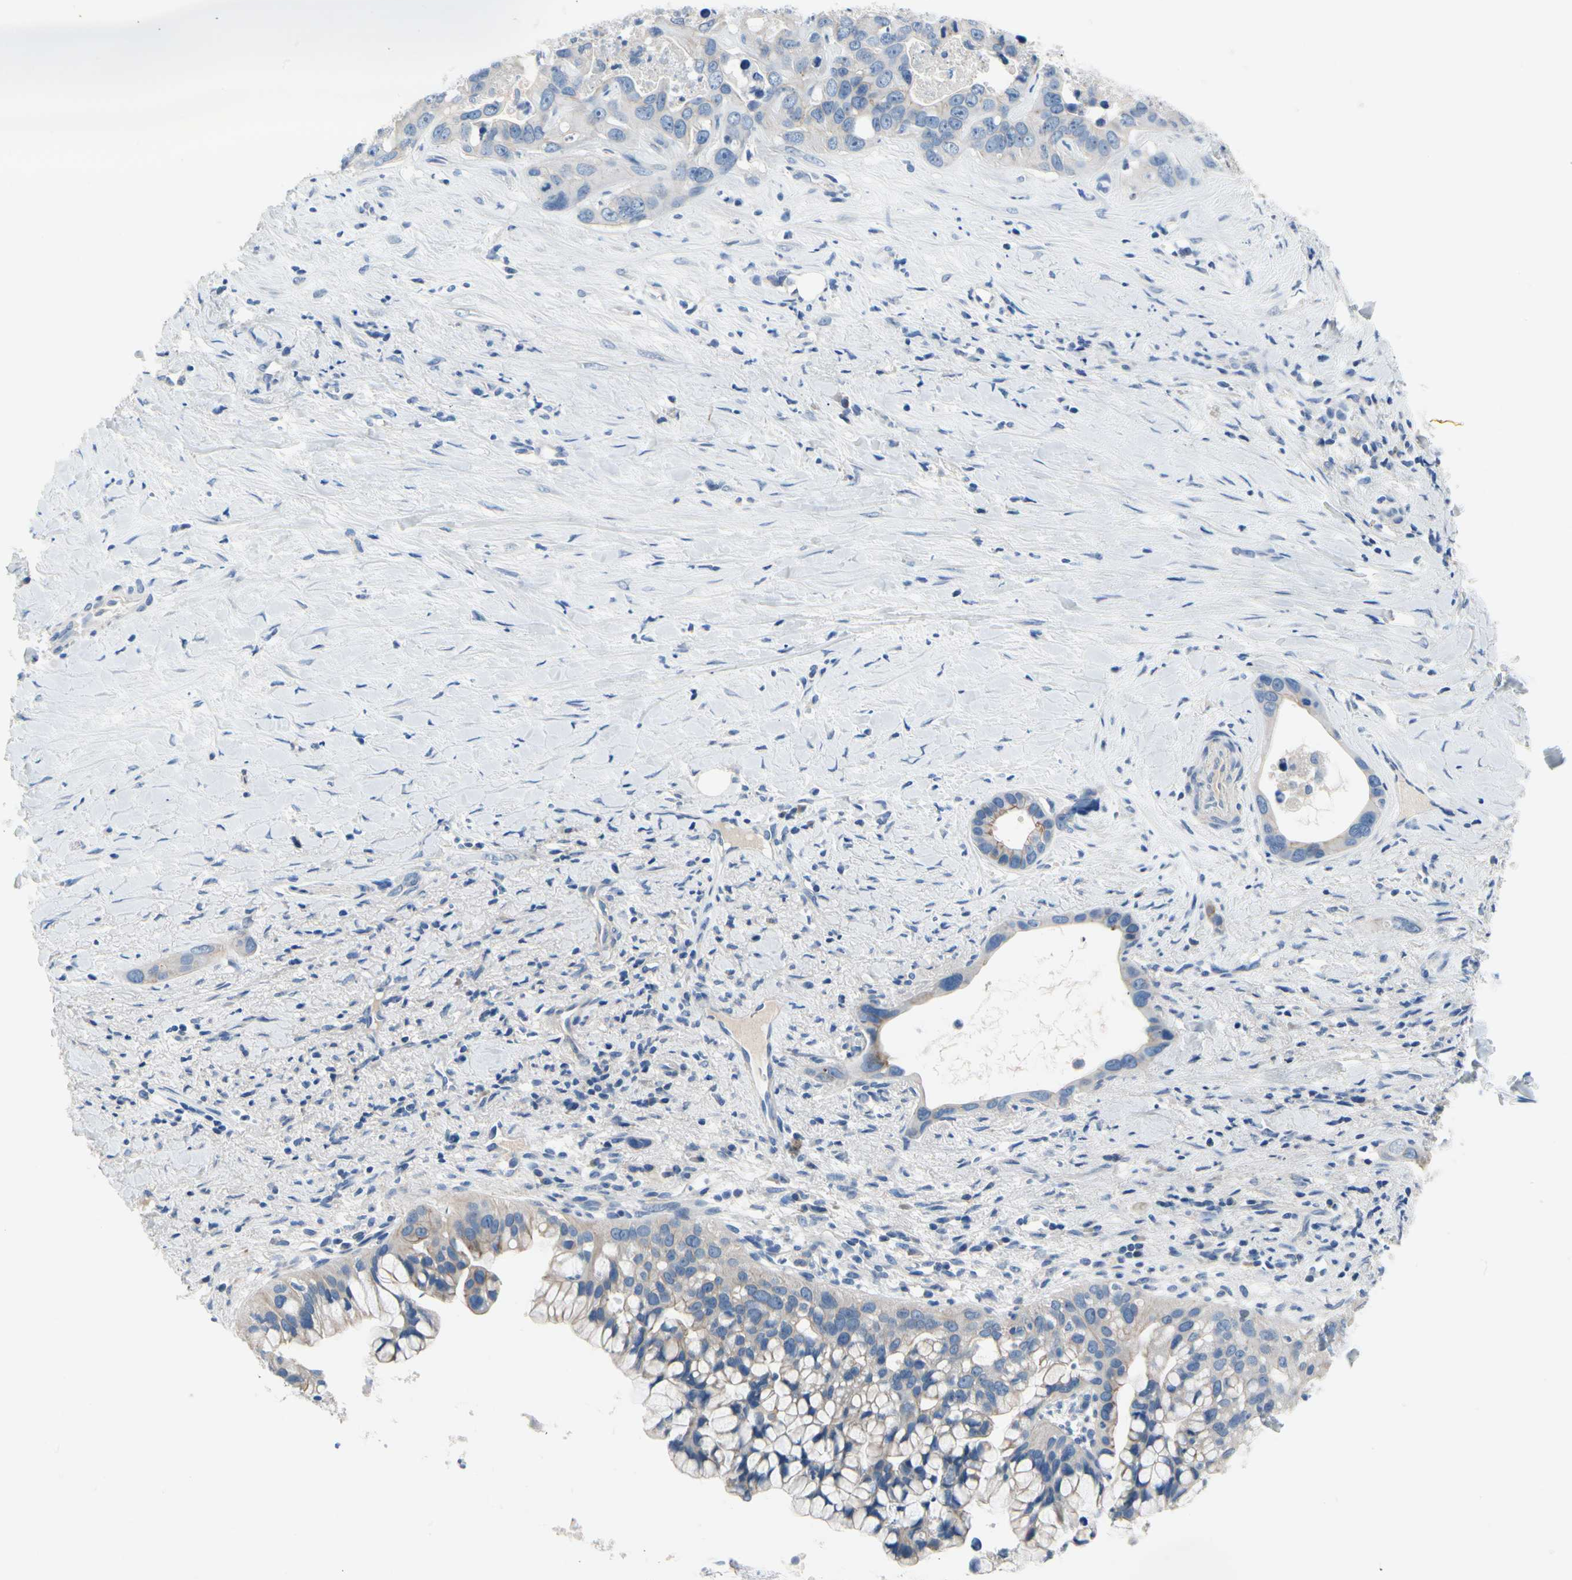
{"staining": {"intensity": "weak", "quantity": "25%-75%", "location": "cytoplasmic/membranous"}, "tissue": "liver cancer", "cell_type": "Tumor cells", "image_type": "cancer", "snomed": [{"axis": "morphology", "description": "Cholangiocarcinoma"}, {"axis": "topography", "description": "Liver"}], "caption": "The immunohistochemical stain highlights weak cytoplasmic/membranous staining in tumor cells of liver cholangiocarcinoma tissue.", "gene": "CA14", "patient": {"sex": "female", "age": 65}}